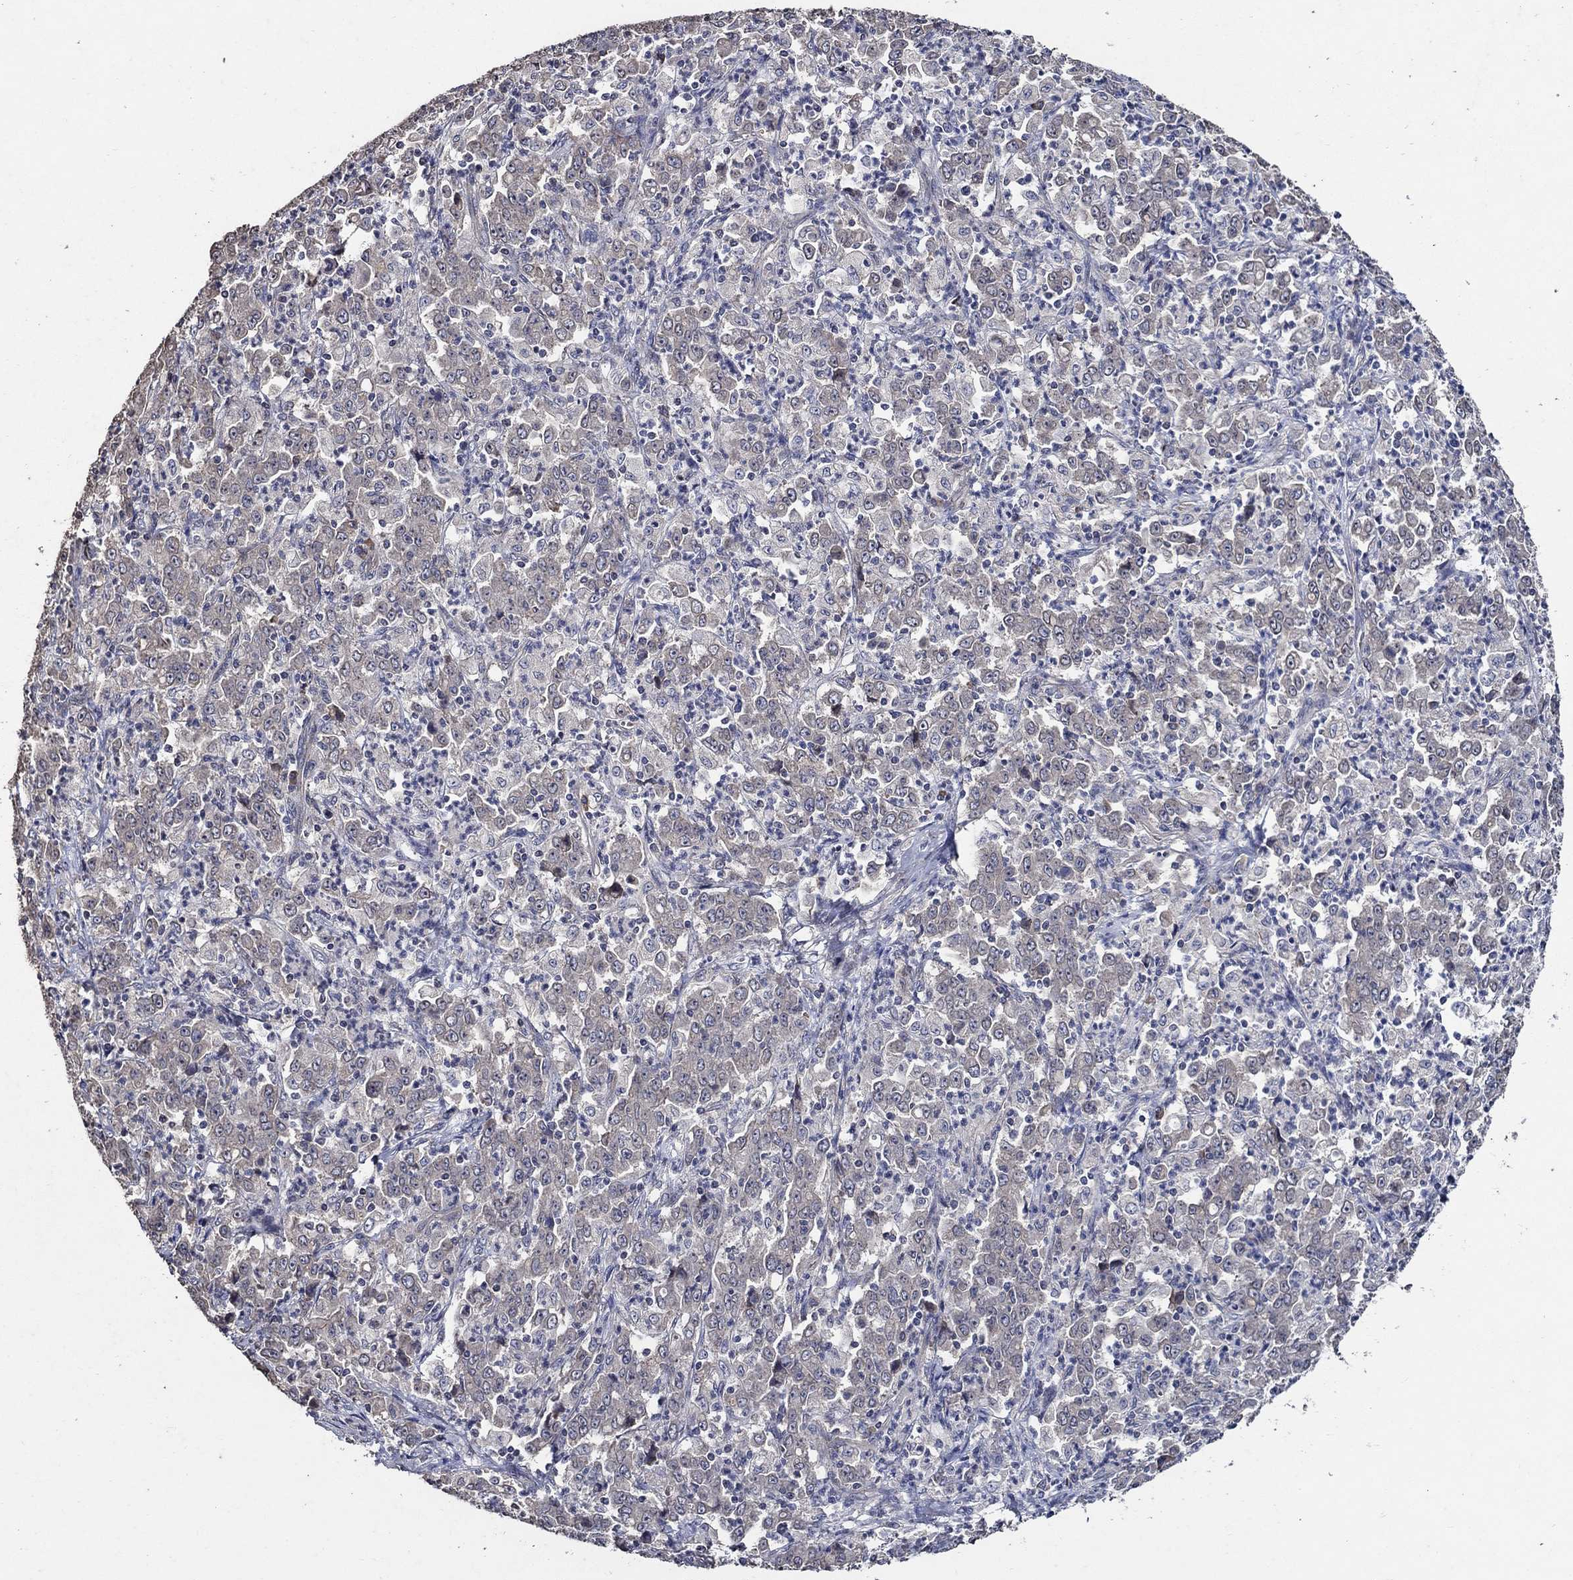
{"staining": {"intensity": "weak", "quantity": "<25%", "location": "cytoplasmic/membranous"}, "tissue": "stomach cancer", "cell_type": "Tumor cells", "image_type": "cancer", "snomed": [{"axis": "morphology", "description": "Adenocarcinoma, NOS"}, {"axis": "topography", "description": "Stomach, lower"}], "caption": "A high-resolution micrograph shows immunohistochemistry (IHC) staining of stomach cancer, which demonstrates no significant staining in tumor cells.", "gene": "HAP1", "patient": {"sex": "female", "age": 71}}